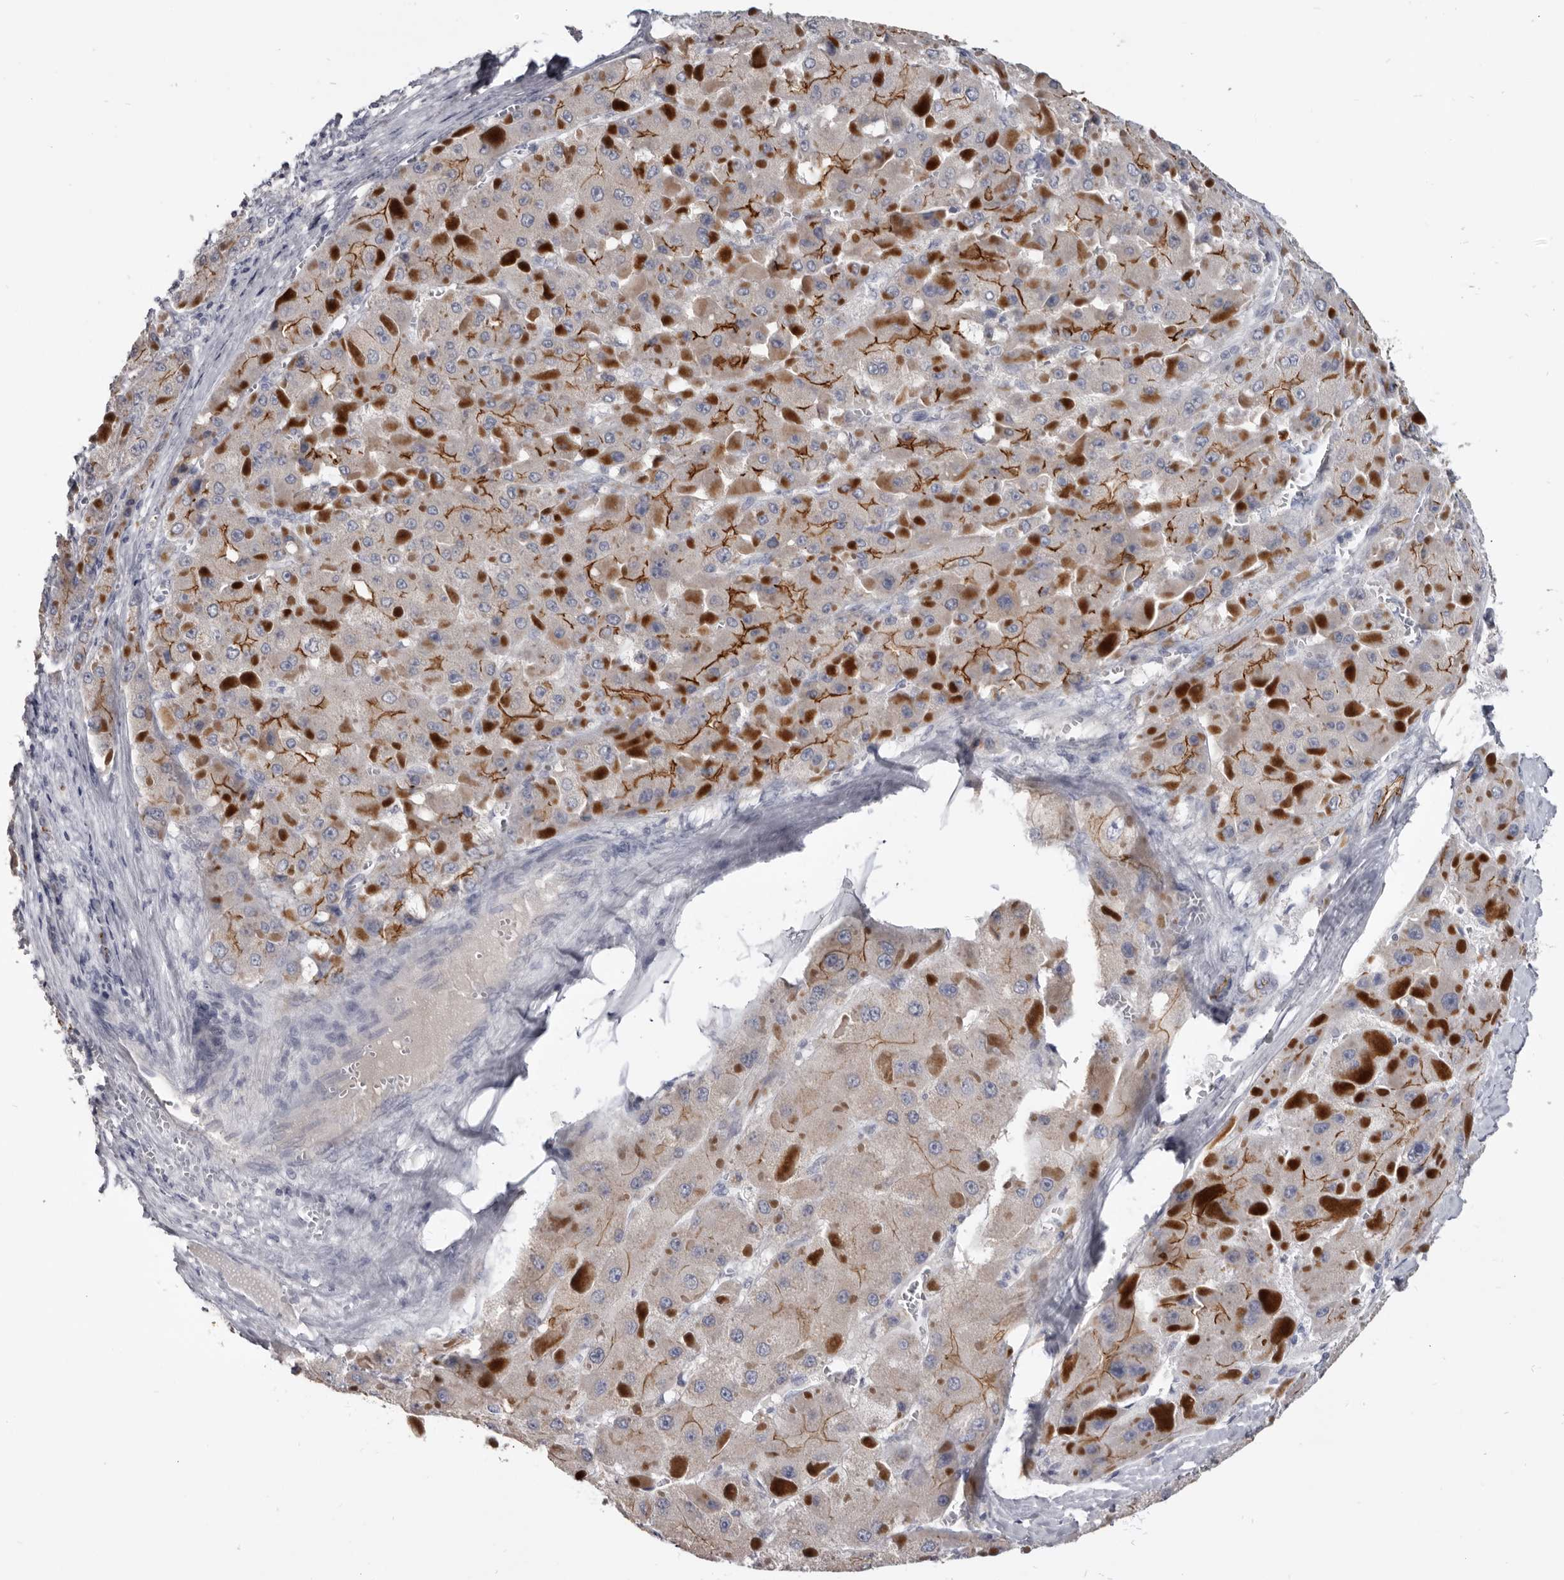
{"staining": {"intensity": "strong", "quantity": "25%-75%", "location": "cytoplasmic/membranous"}, "tissue": "liver cancer", "cell_type": "Tumor cells", "image_type": "cancer", "snomed": [{"axis": "morphology", "description": "Carcinoma, Hepatocellular, NOS"}, {"axis": "topography", "description": "Liver"}], "caption": "Strong cytoplasmic/membranous positivity is identified in about 25%-75% of tumor cells in liver hepatocellular carcinoma.", "gene": "CGN", "patient": {"sex": "female", "age": 73}}